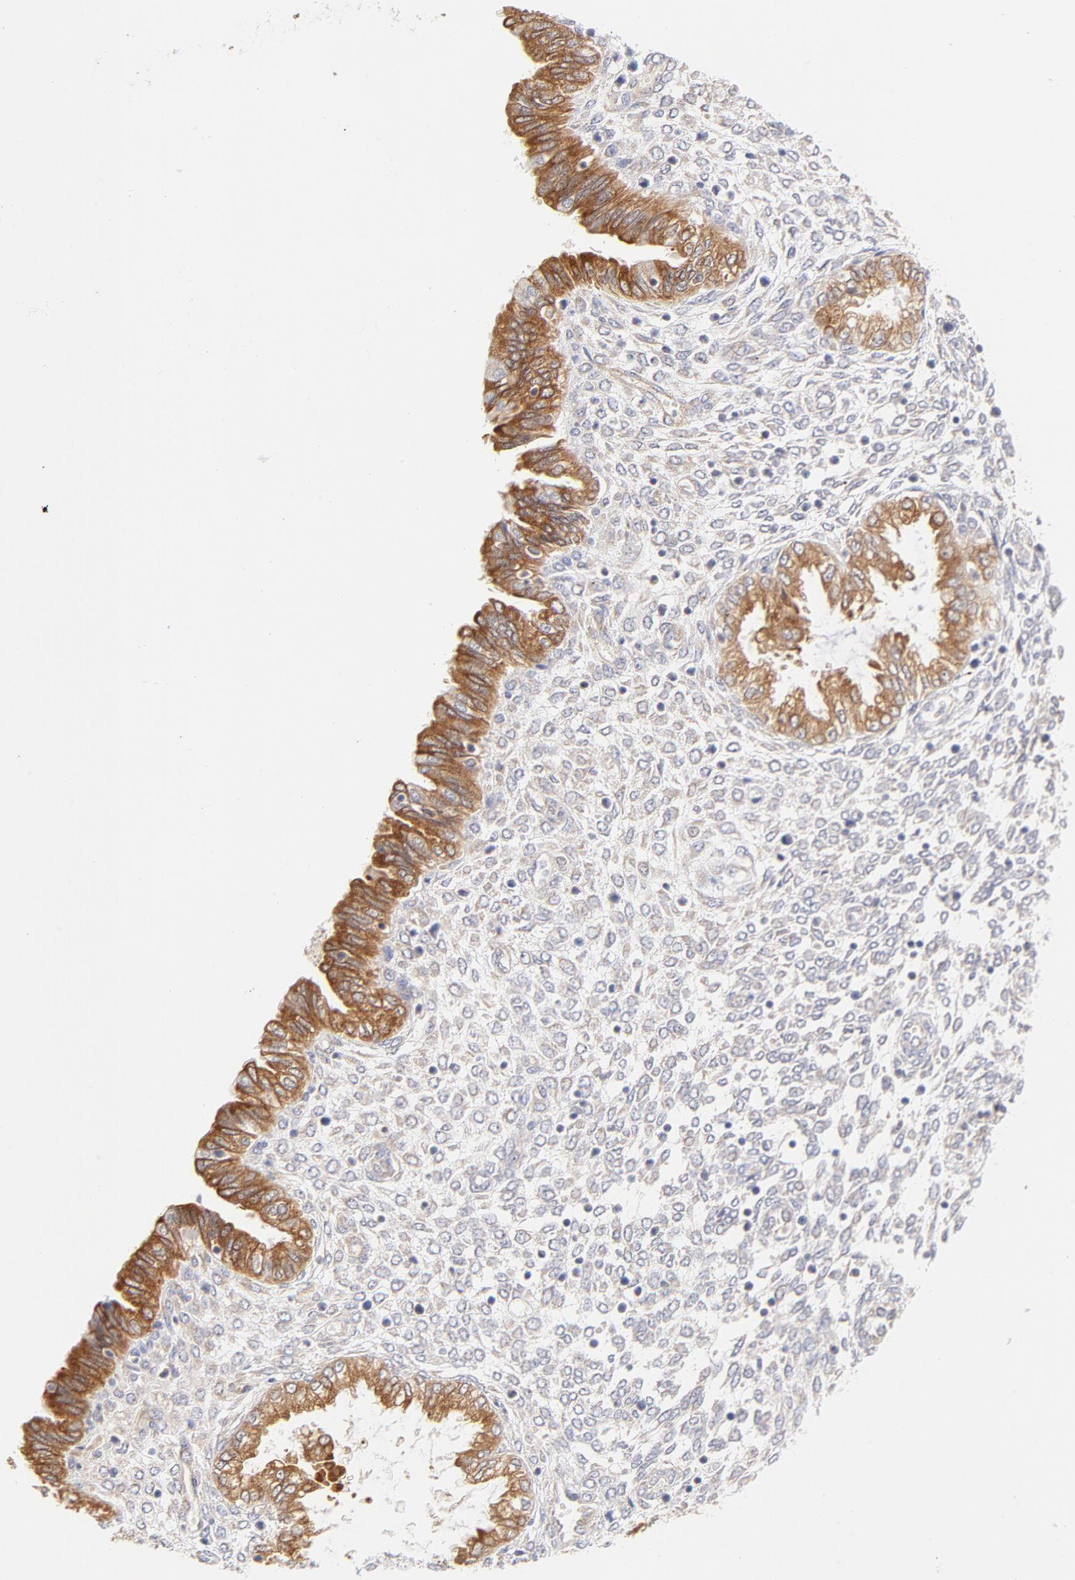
{"staining": {"intensity": "negative", "quantity": "none", "location": "none"}, "tissue": "endometrium", "cell_type": "Cells in endometrial stroma", "image_type": "normal", "snomed": [{"axis": "morphology", "description": "Normal tissue, NOS"}, {"axis": "topography", "description": "Endometrium"}], "caption": "An immunohistochemistry image of unremarkable endometrium is shown. There is no staining in cells in endometrial stroma of endometrium. Nuclei are stained in blue.", "gene": "RPS6KA1", "patient": {"sex": "female", "age": 33}}